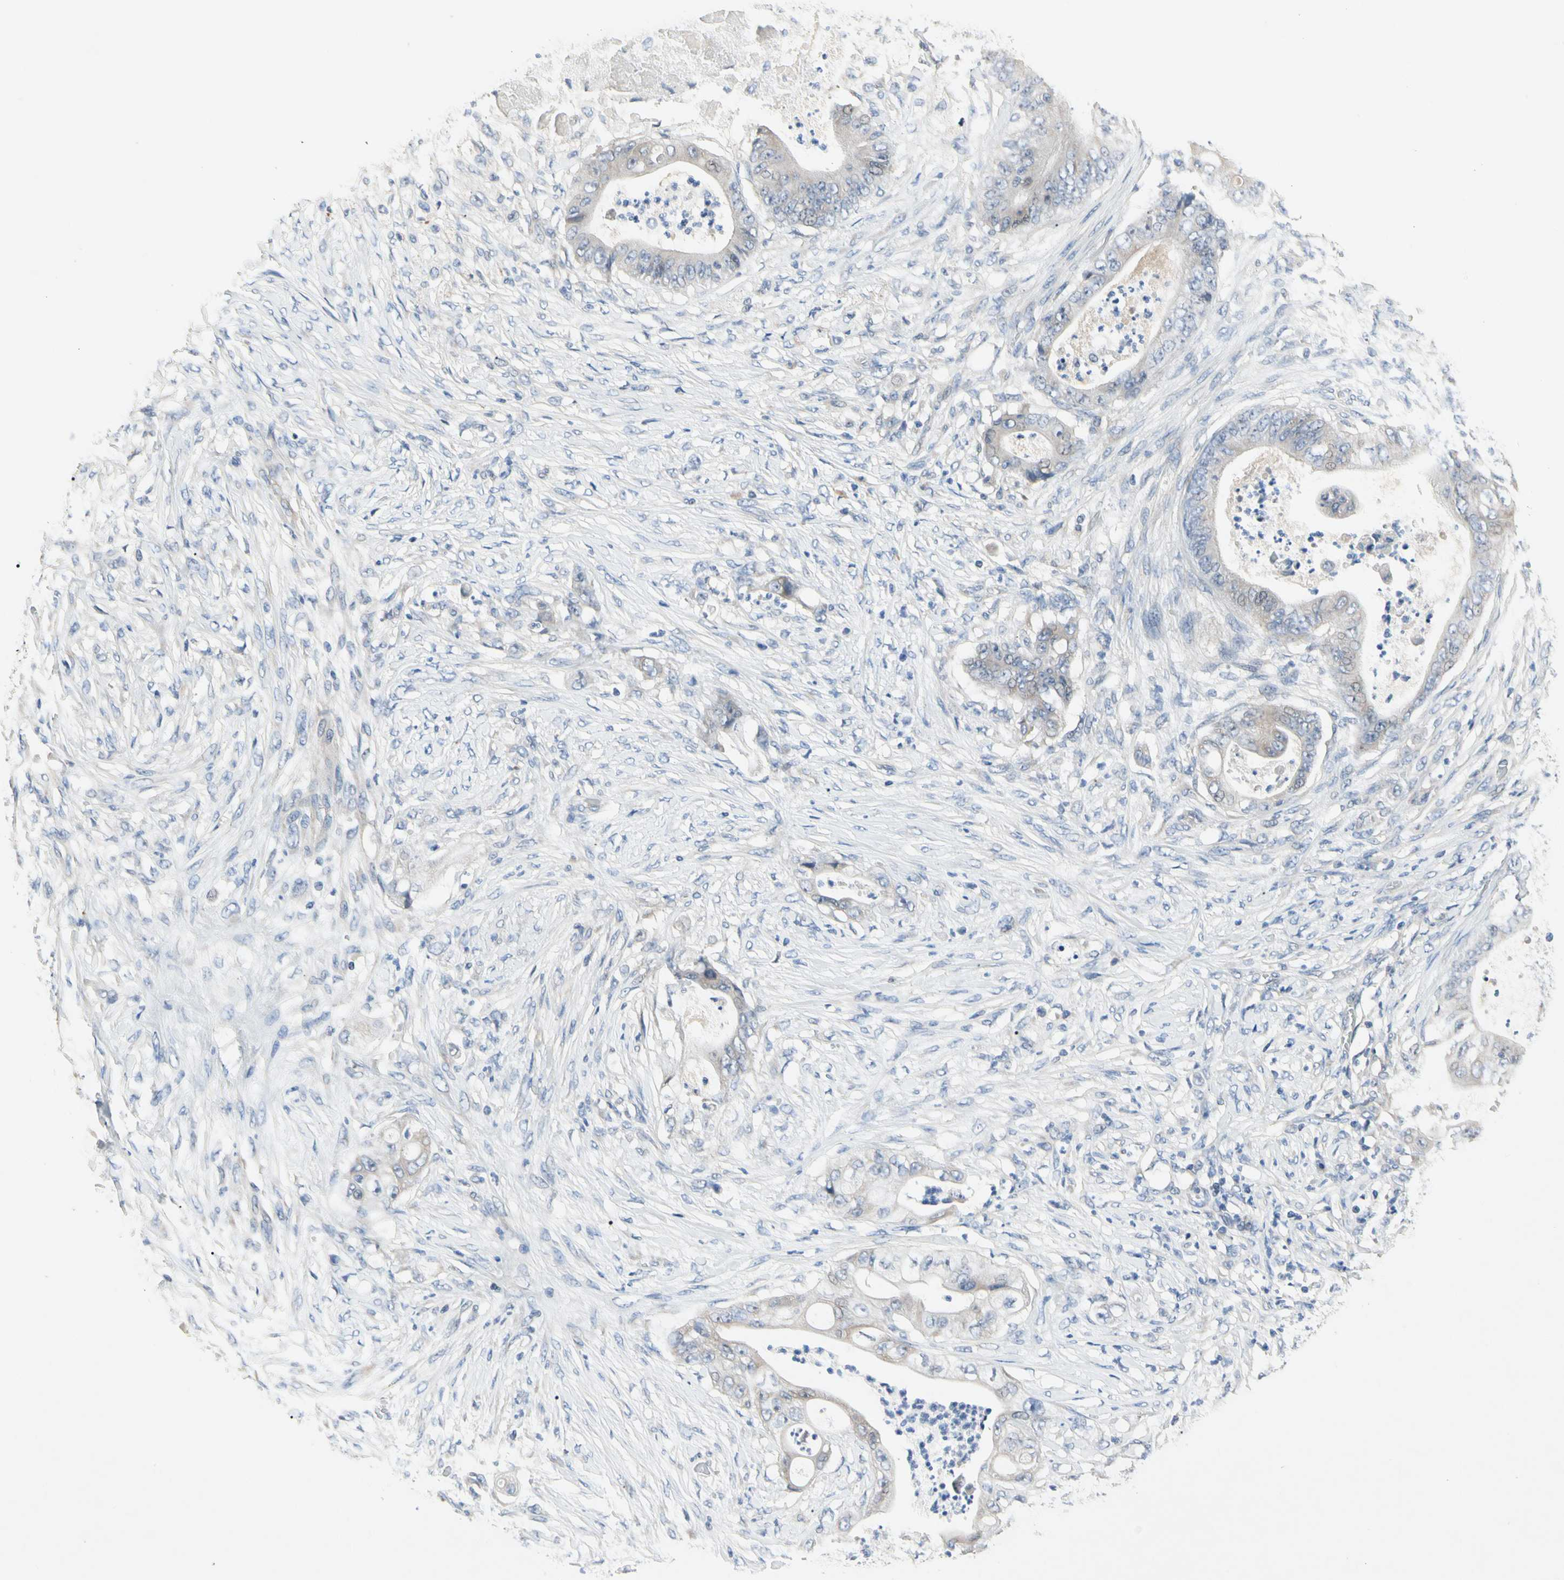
{"staining": {"intensity": "negative", "quantity": "none", "location": "none"}, "tissue": "stomach cancer", "cell_type": "Tumor cells", "image_type": "cancer", "snomed": [{"axis": "morphology", "description": "Adenocarcinoma, NOS"}, {"axis": "topography", "description": "Stomach"}], "caption": "Tumor cells show no significant expression in adenocarcinoma (stomach).", "gene": "GAS6", "patient": {"sex": "female", "age": 73}}